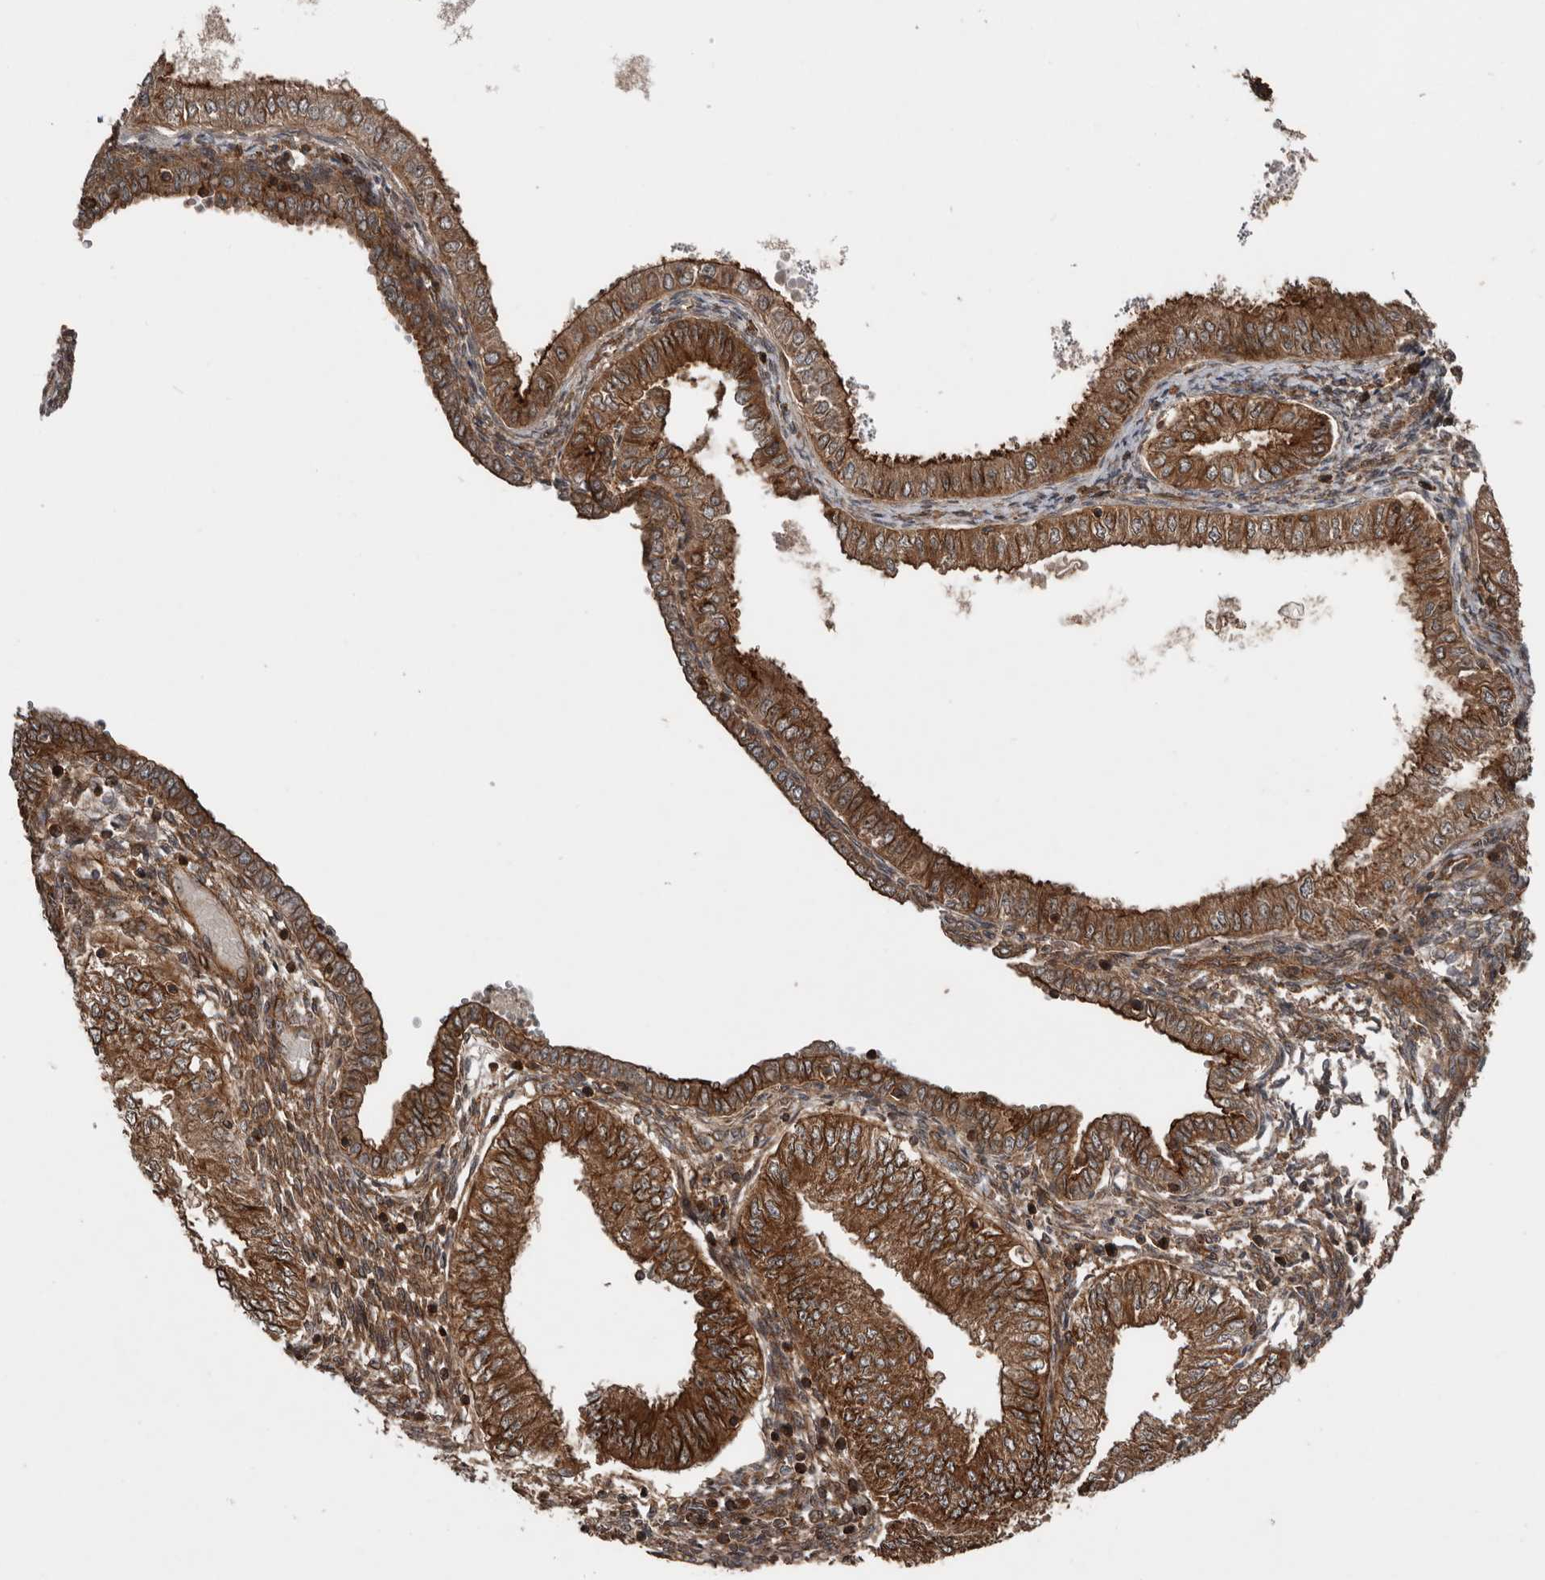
{"staining": {"intensity": "strong", "quantity": ">75%", "location": "cytoplasmic/membranous"}, "tissue": "endometrial cancer", "cell_type": "Tumor cells", "image_type": "cancer", "snomed": [{"axis": "morphology", "description": "Normal tissue, NOS"}, {"axis": "morphology", "description": "Adenocarcinoma, NOS"}, {"axis": "topography", "description": "Endometrium"}], "caption": "DAB immunohistochemical staining of human endometrial adenocarcinoma exhibits strong cytoplasmic/membranous protein staining in about >75% of tumor cells.", "gene": "CCDC190", "patient": {"sex": "female", "age": 53}}